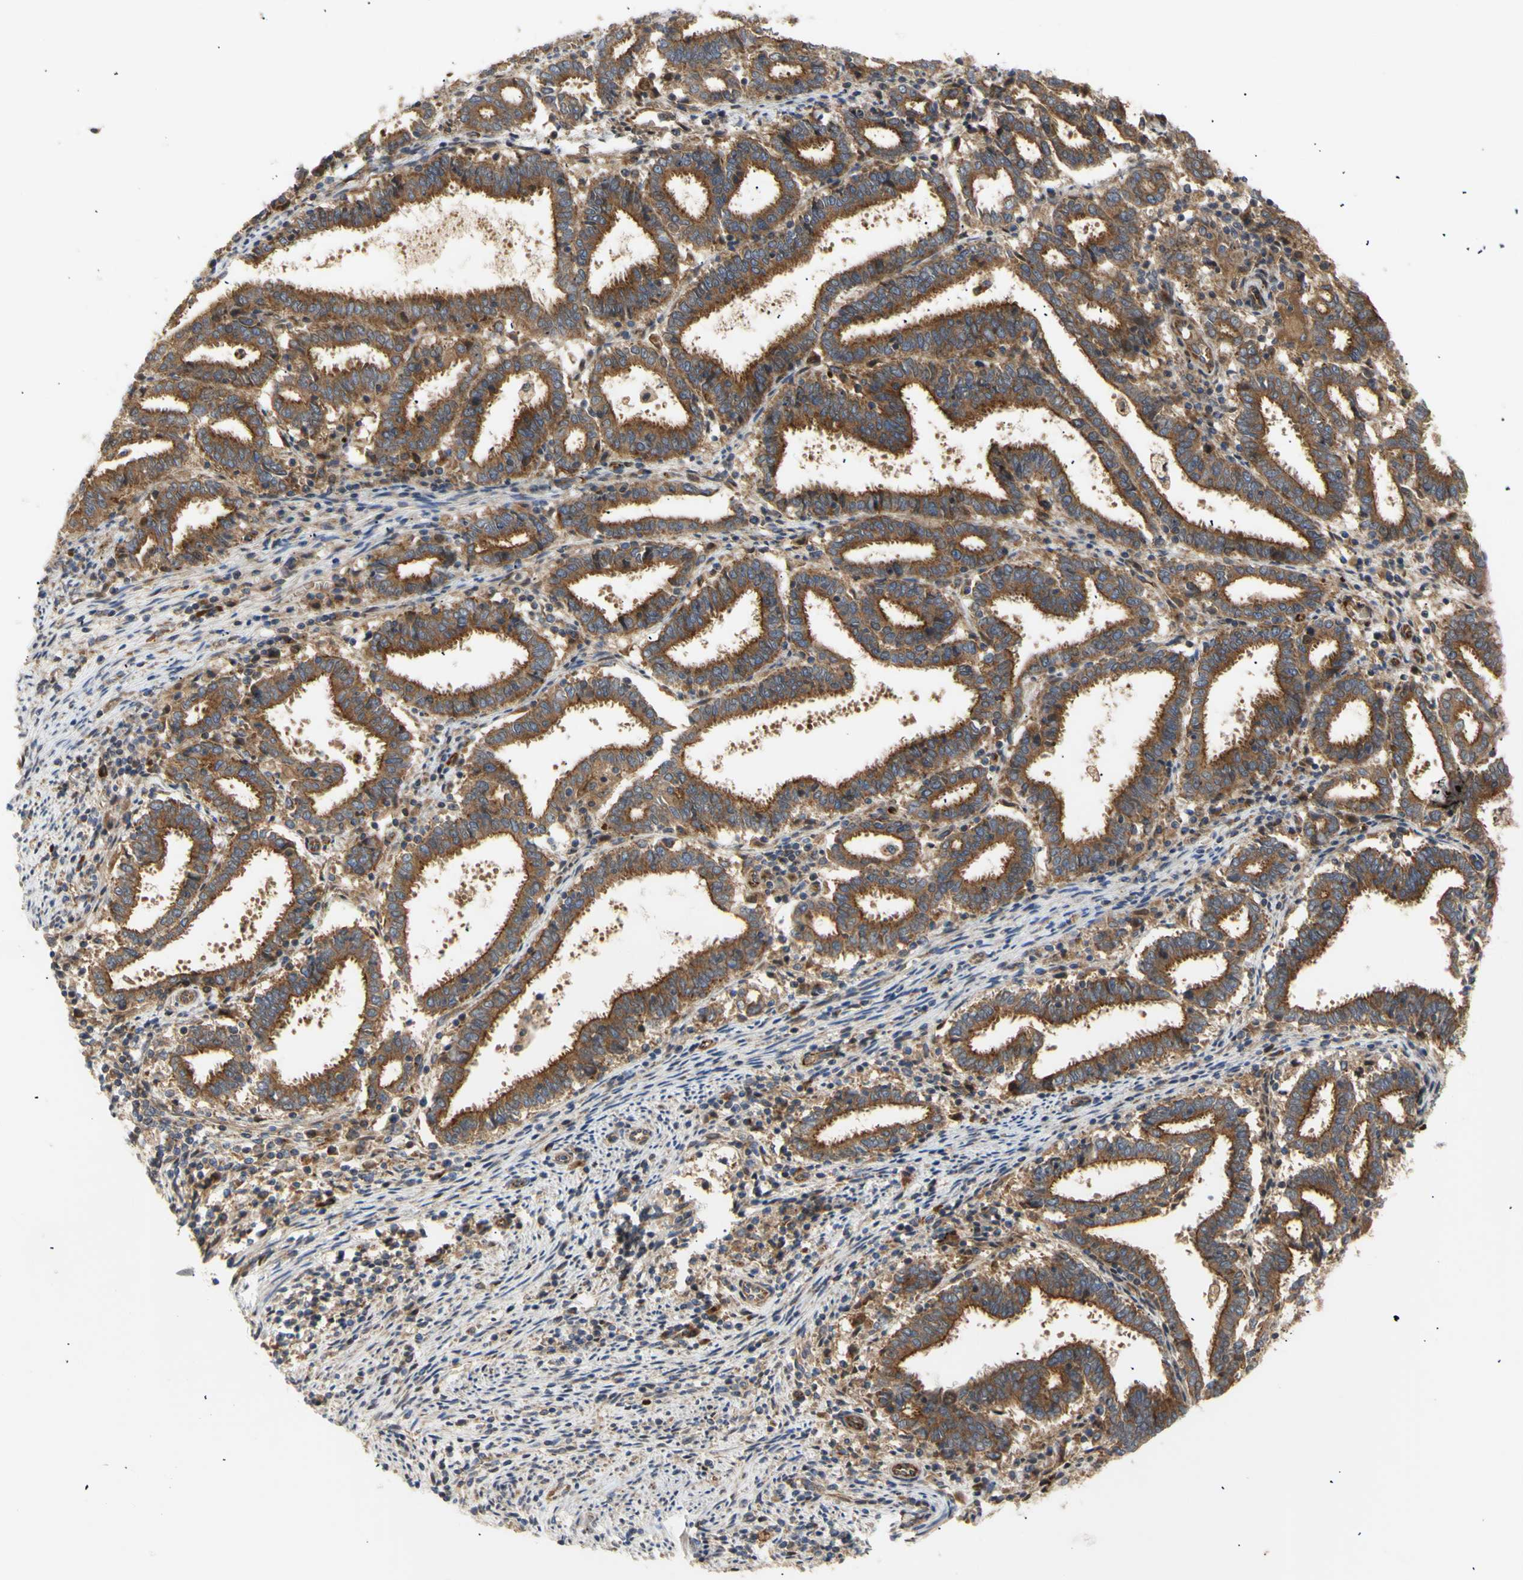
{"staining": {"intensity": "strong", "quantity": "25%-75%", "location": "cytoplasmic/membranous"}, "tissue": "endometrial cancer", "cell_type": "Tumor cells", "image_type": "cancer", "snomed": [{"axis": "morphology", "description": "Adenocarcinoma, NOS"}, {"axis": "topography", "description": "Uterus"}], "caption": "About 25%-75% of tumor cells in endometrial adenocarcinoma show strong cytoplasmic/membranous protein positivity as visualized by brown immunohistochemical staining.", "gene": "TUBG2", "patient": {"sex": "female", "age": 83}}